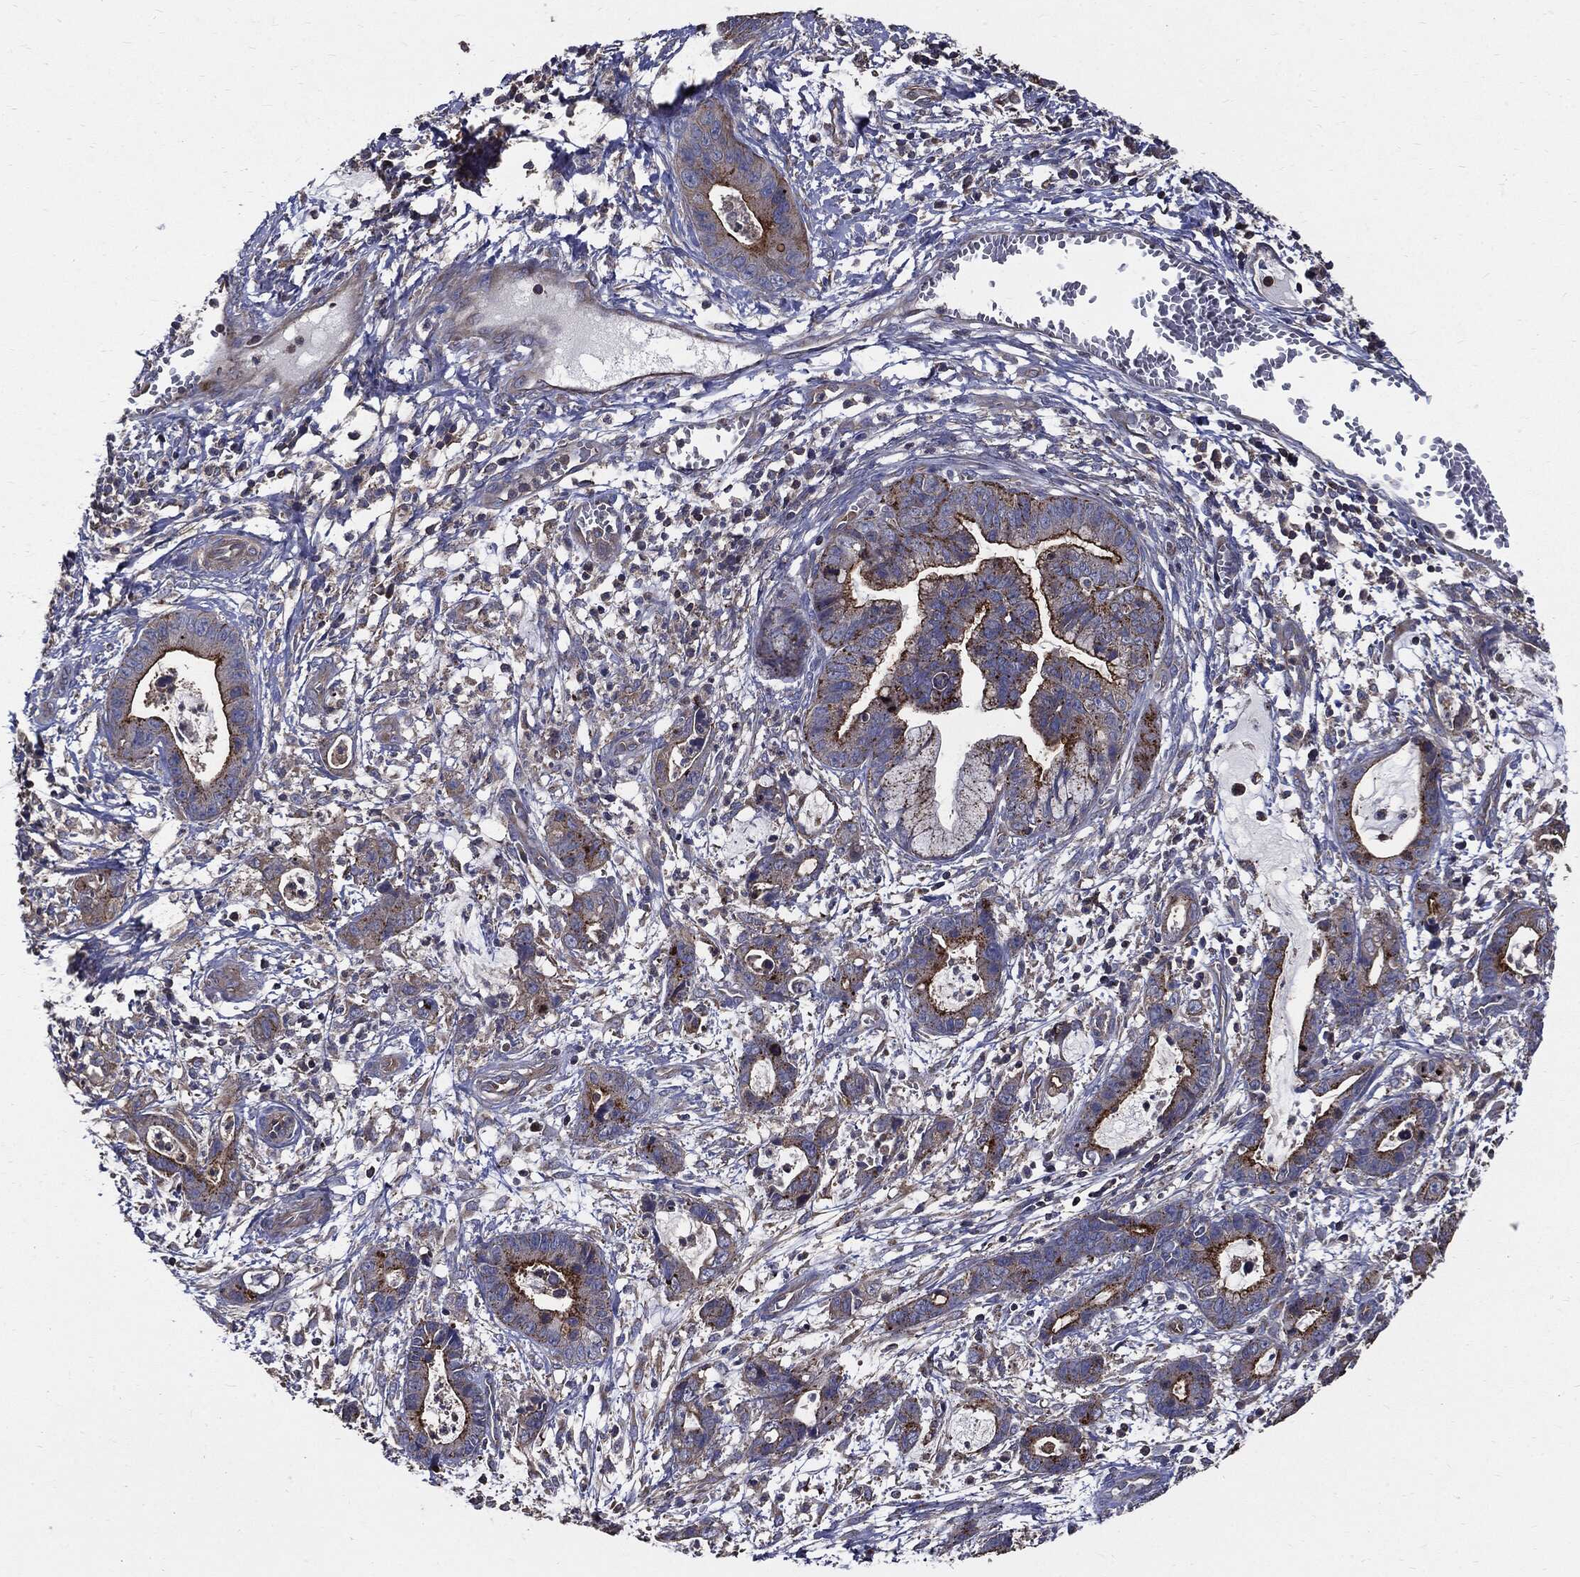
{"staining": {"intensity": "moderate", "quantity": "25%-75%", "location": "cytoplasmic/membranous"}, "tissue": "cervical cancer", "cell_type": "Tumor cells", "image_type": "cancer", "snomed": [{"axis": "morphology", "description": "Adenocarcinoma, NOS"}, {"axis": "topography", "description": "Cervix"}], "caption": "Immunohistochemistry (DAB) staining of human cervical cancer (adenocarcinoma) exhibits moderate cytoplasmic/membranous protein staining in about 25%-75% of tumor cells.", "gene": "PDCD6IP", "patient": {"sex": "female", "age": 44}}